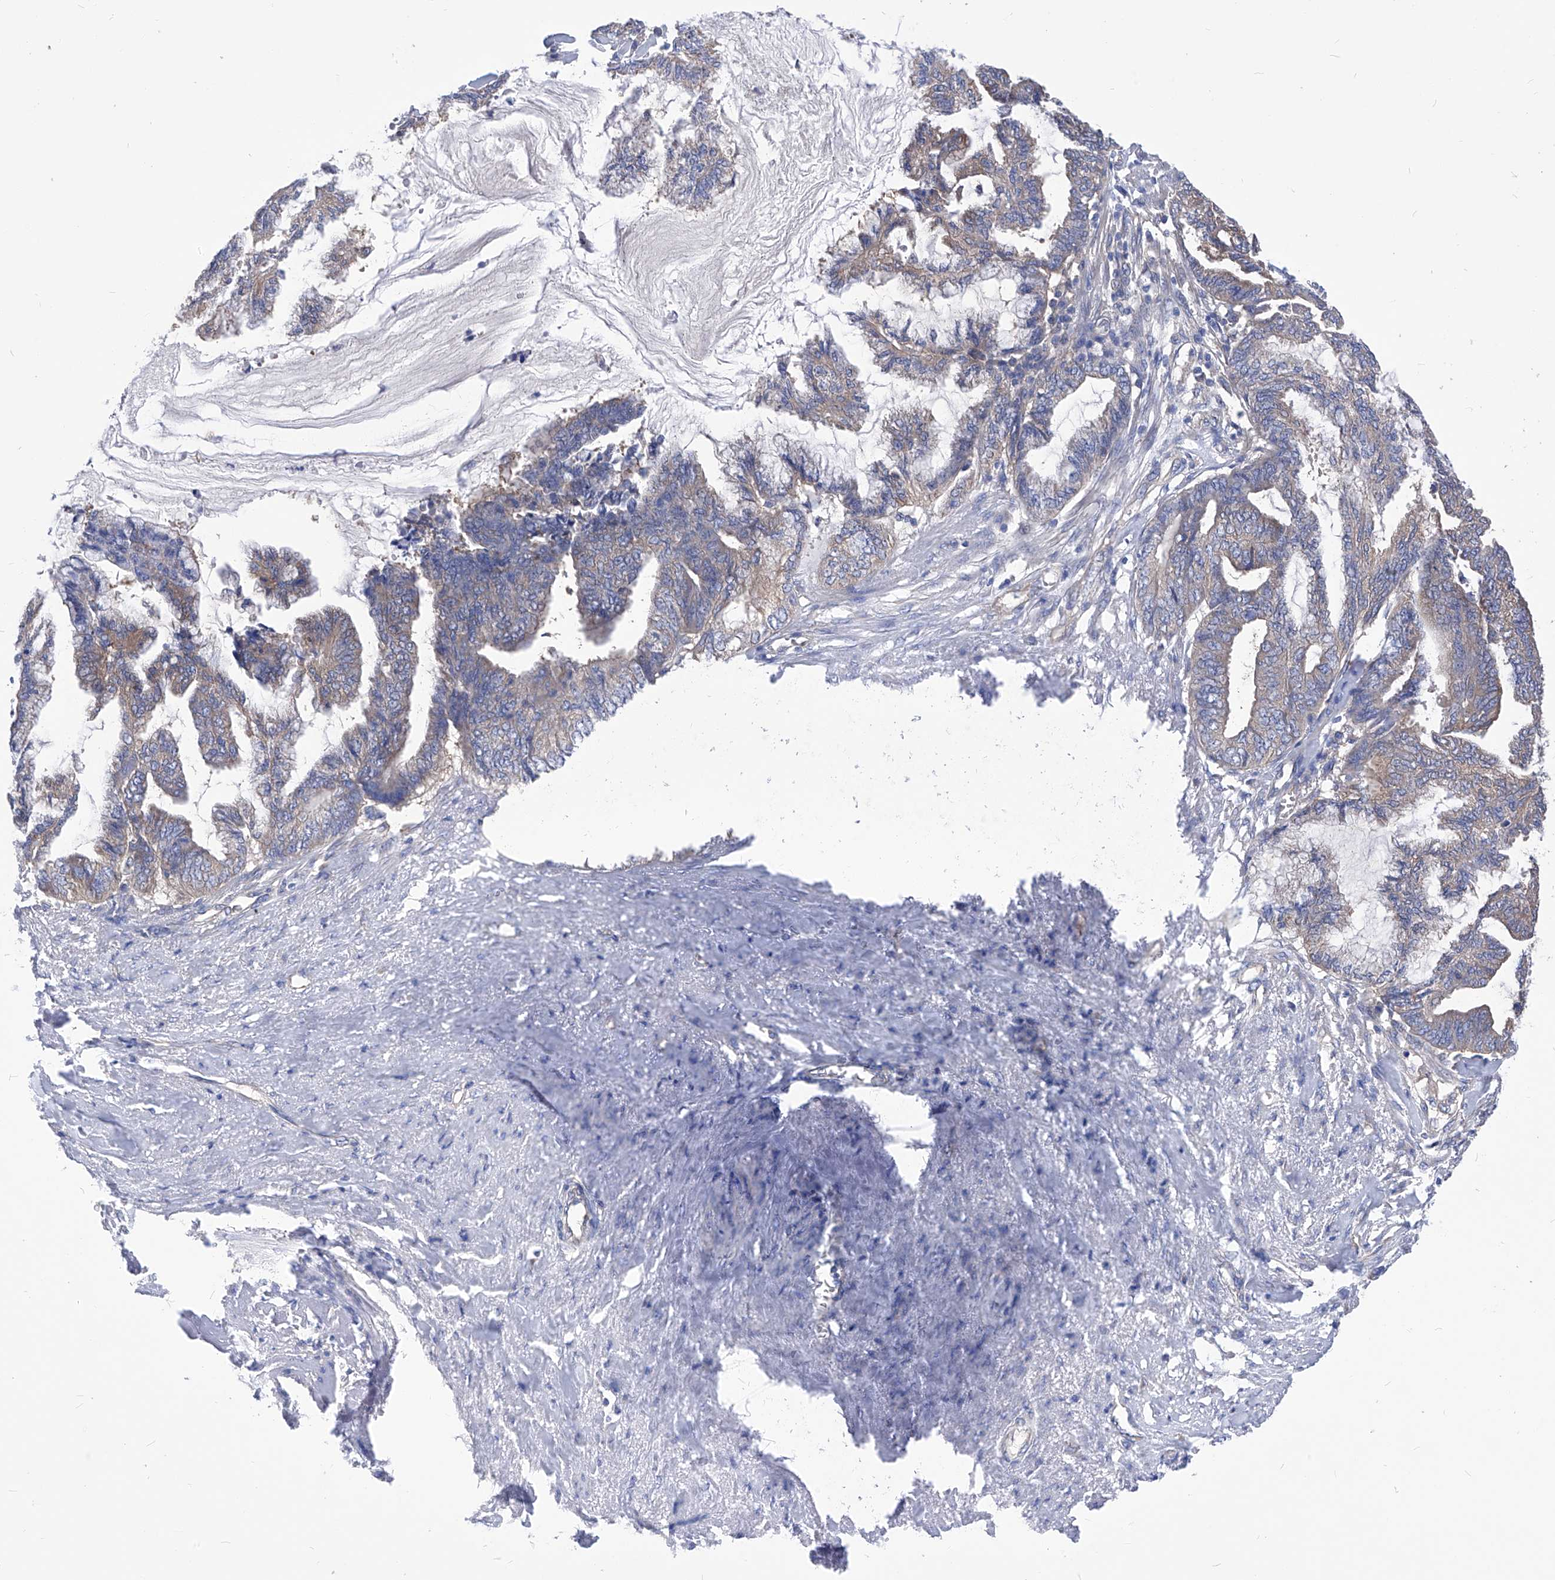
{"staining": {"intensity": "weak", "quantity": "25%-75%", "location": "cytoplasmic/membranous"}, "tissue": "endometrial cancer", "cell_type": "Tumor cells", "image_type": "cancer", "snomed": [{"axis": "morphology", "description": "Adenocarcinoma, NOS"}, {"axis": "topography", "description": "Endometrium"}], "caption": "Protein staining of adenocarcinoma (endometrial) tissue reveals weak cytoplasmic/membranous staining in approximately 25%-75% of tumor cells. (brown staining indicates protein expression, while blue staining denotes nuclei).", "gene": "XPNPEP1", "patient": {"sex": "female", "age": 86}}